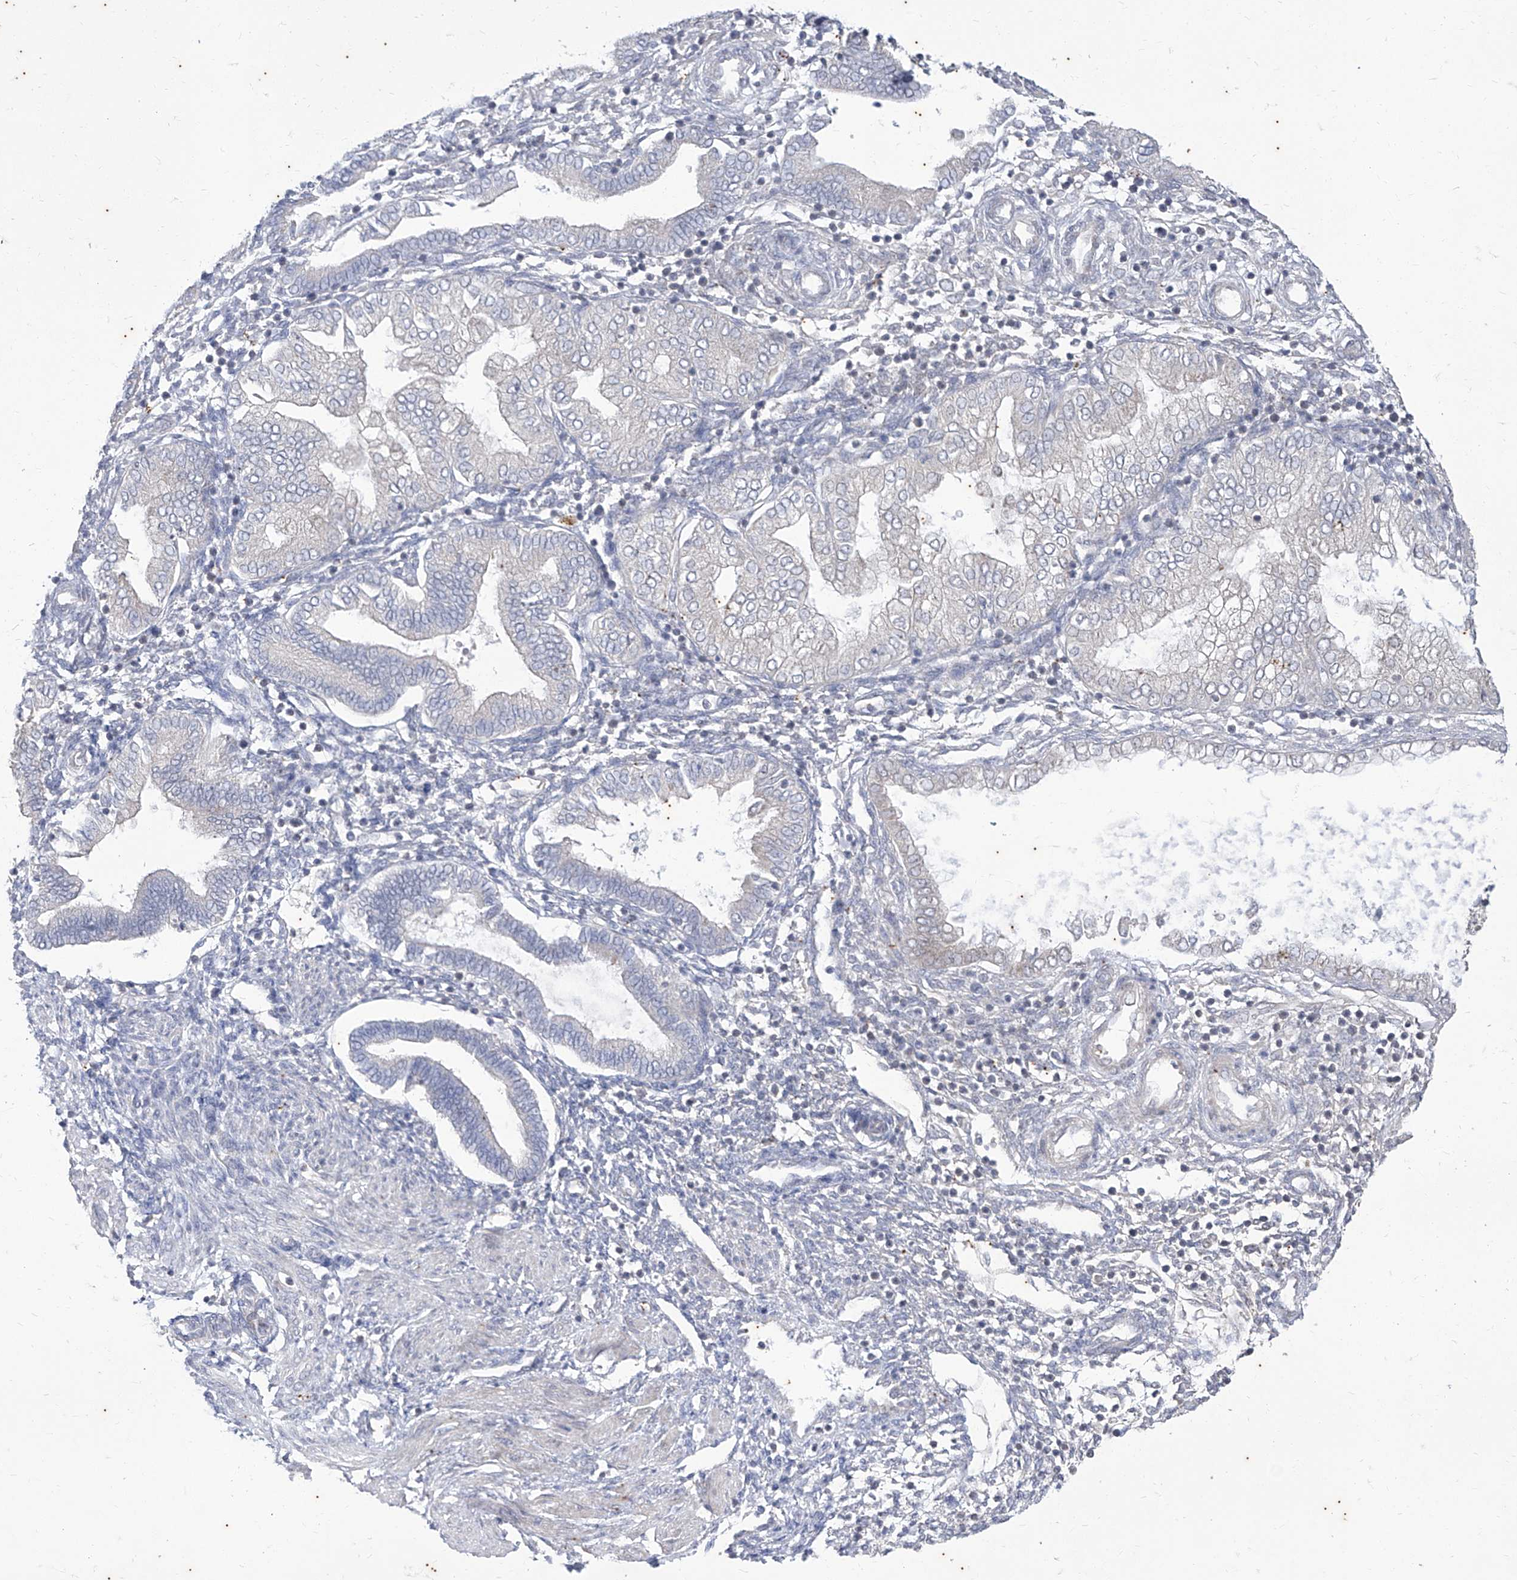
{"staining": {"intensity": "negative", "quantity": "none", "location": "none"}, "tissue": "endometrium", "cell_type": "Cells in endometrial stroma", "image_type": "normal", "snomed": [{"axis": "morphology", "description": "Normal tissue, NOS"}, {"axis": "topography", "description": "Endometrium"}], "caption": "High magnification brightfield microscopy of benign endometrium stained with DAB (3,3'-diaminobenzidine) (brown) and counterstained with hematoxylin (blue): cells in endometrial stroma show no significant staining. (DAB (3,3'-diaminobenzidine) IHC, high magnification).", "gene": "PHF20L1", "patient": {"sex": "female", "age": 53}}